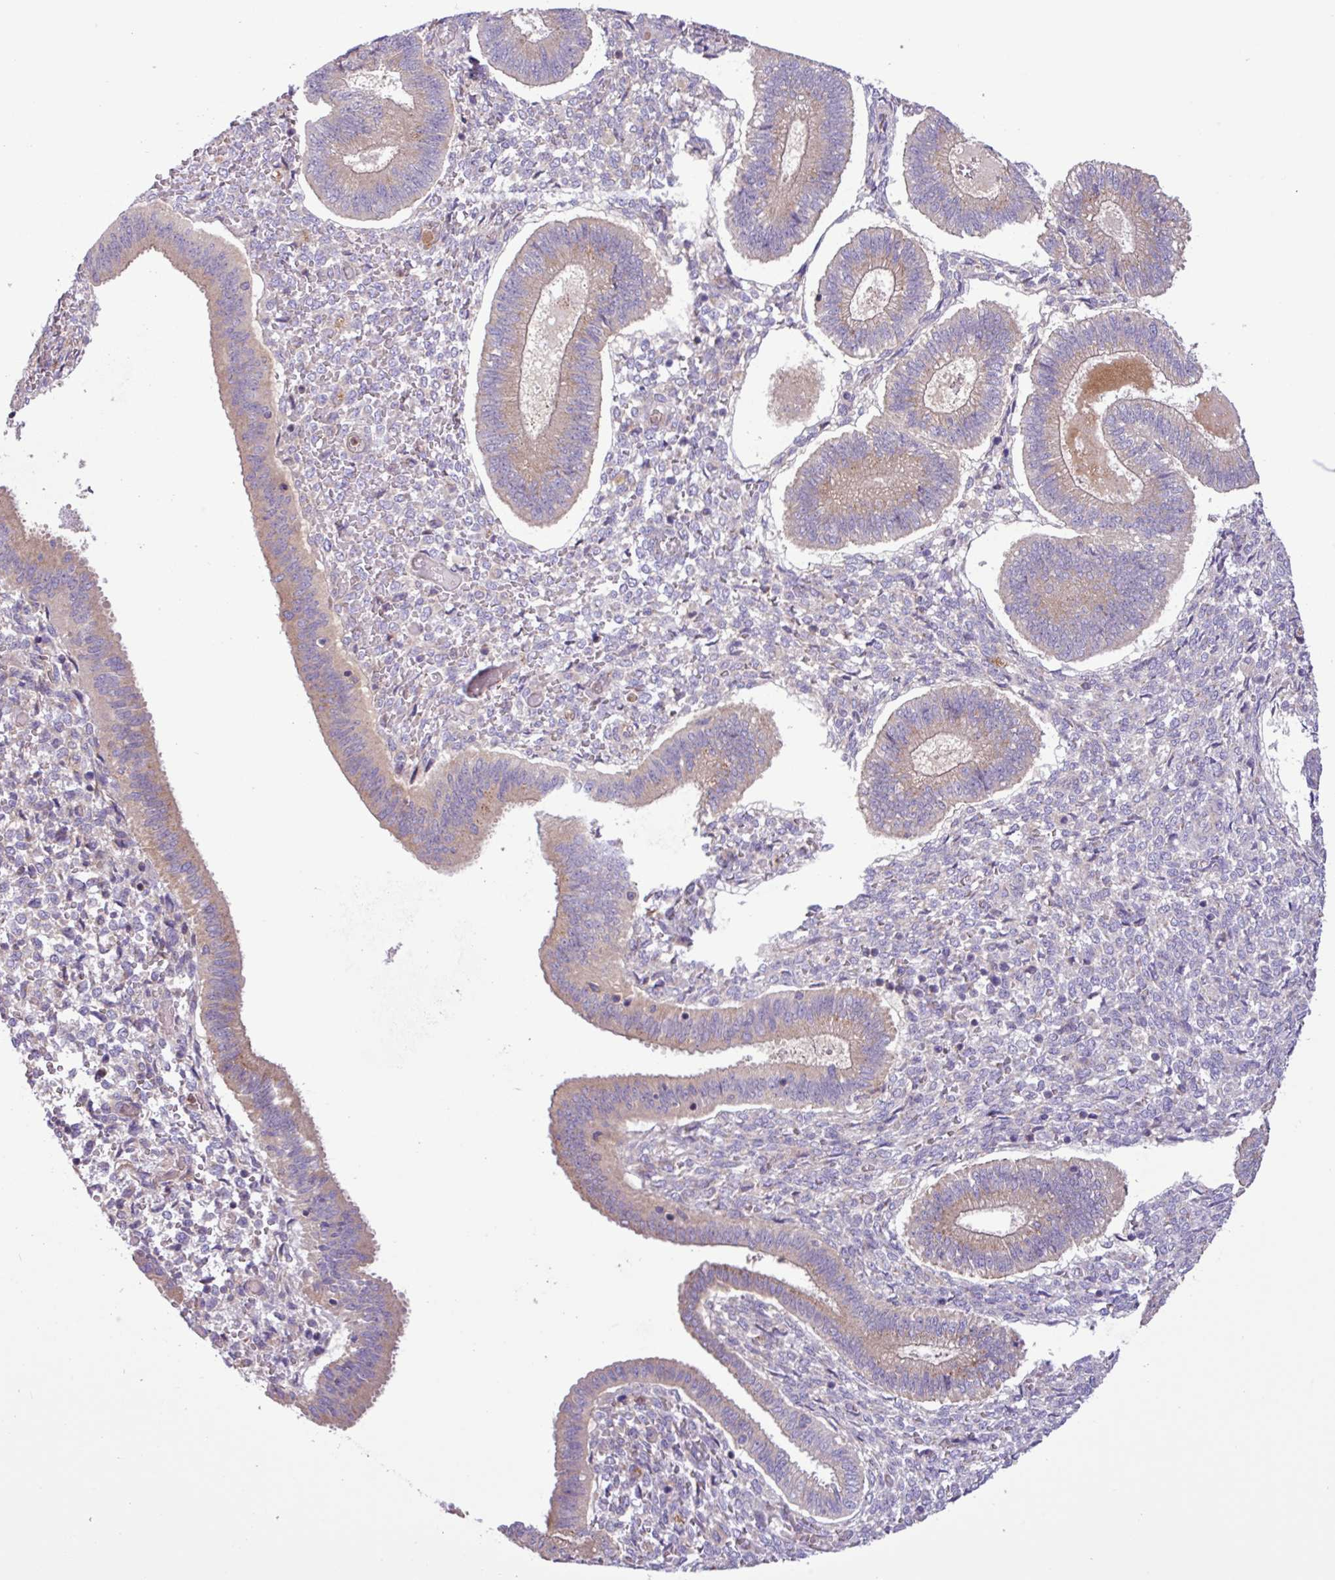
{"staining": {"intensity": "weak", "quantity": "<25%", "location": "cytoplasmic/membranous"}, "tissue": "endometrium", "cell_type": "Cells in endometrial stroma", "image_type": "normal", "snomed": [{"axis": "morphology", "description": "Normal tissue, NOS"}, {"axis": "topography", "description": "Endometrium"}], "caption": "DAB immunohistochemical staining of benign endometrium shows no significant staining in cells in endometrial stroma.", "gene": "RAB19", "patient": {"sex": "female", "age": 25}}